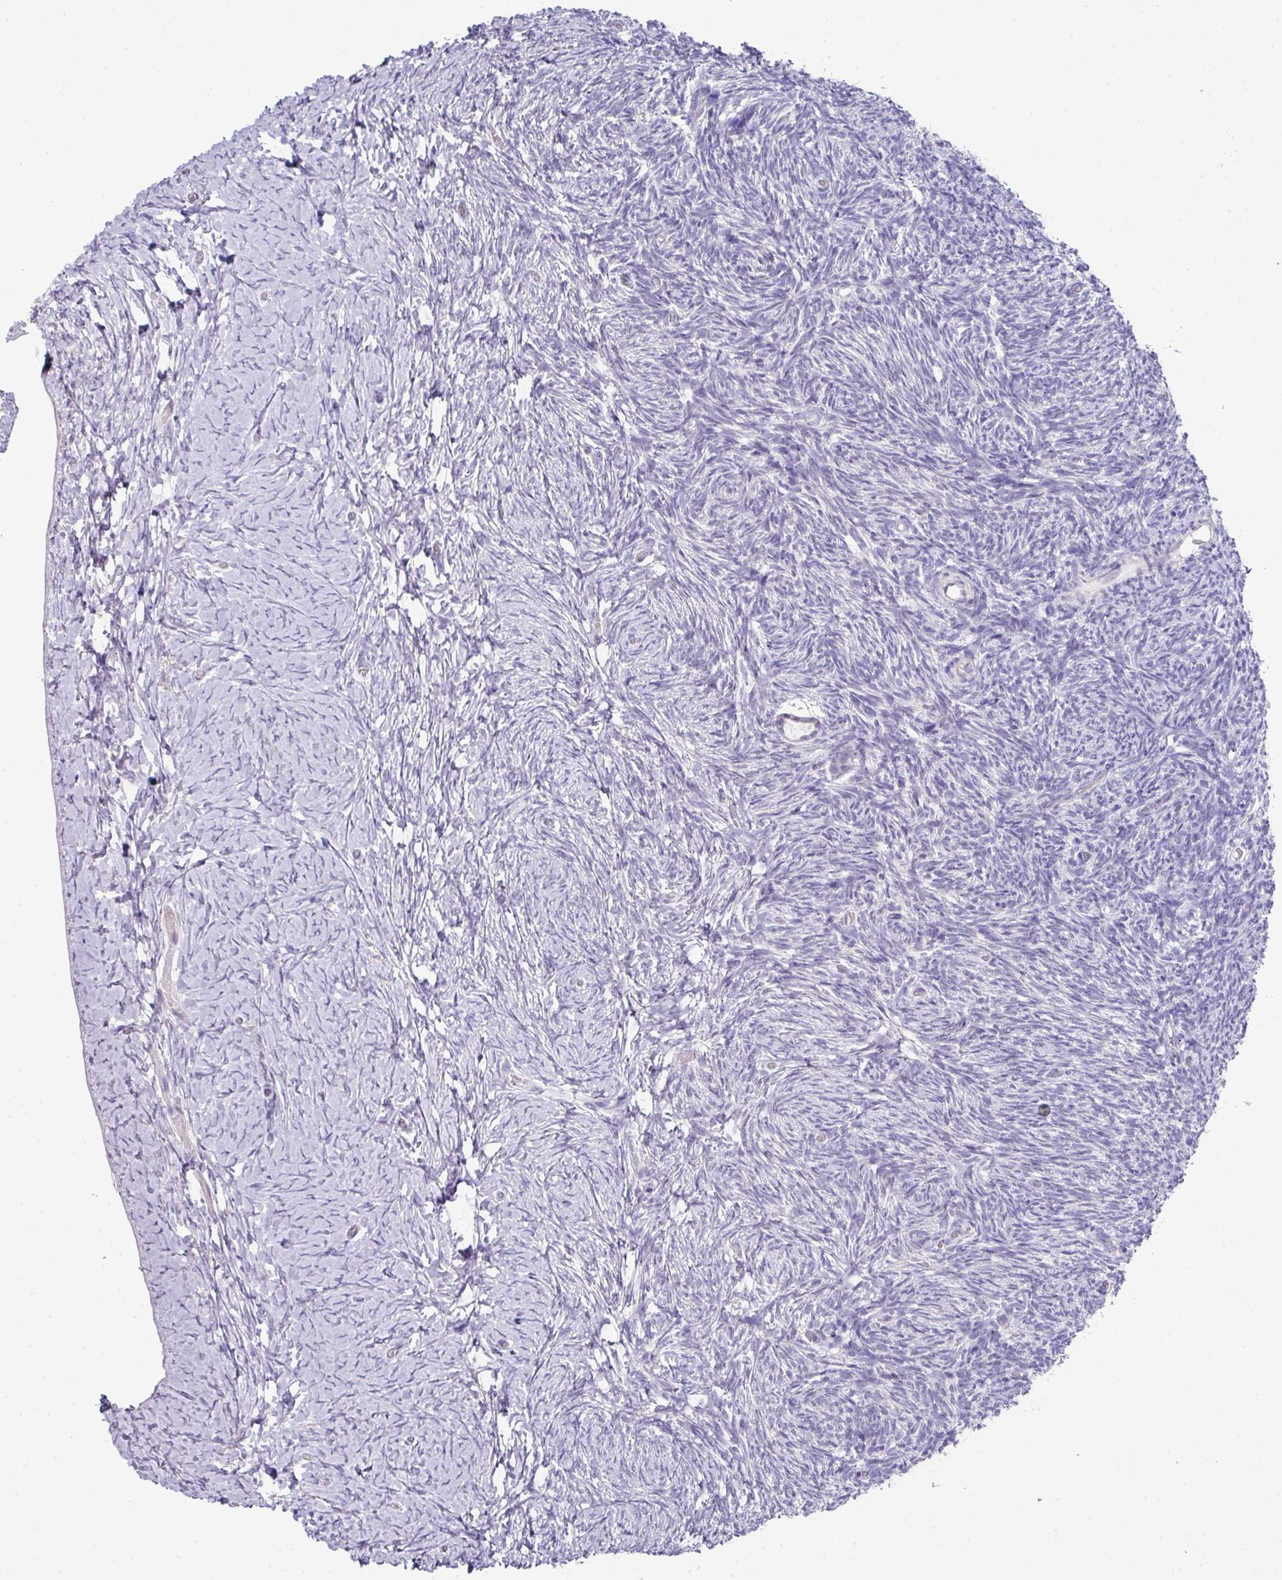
{"staining": {"intensity": "moderate", "quantity": "<25%", "location": "cytoplasmic/membranous,nuclear"}, "tissue": "ovary", "cell_type": "Follicle cells", "image_type": "normal", "snomed": [{"axis": "morphology", "description": "Normal tissue, NOS"}, {"axis": "topography", "description": "Ovary"}], "caption": "Follicle cells reveal moderate cytoplasmic/membranous,nuclear staining in approximately <25% of cells in normal ovary. The staining was performed using DAB, with brown indicating positive protein expression. Nuclei are stained blue with hematoxylin.", "gene": "GCG", "patient": {"sex": "female", "age": 39}}